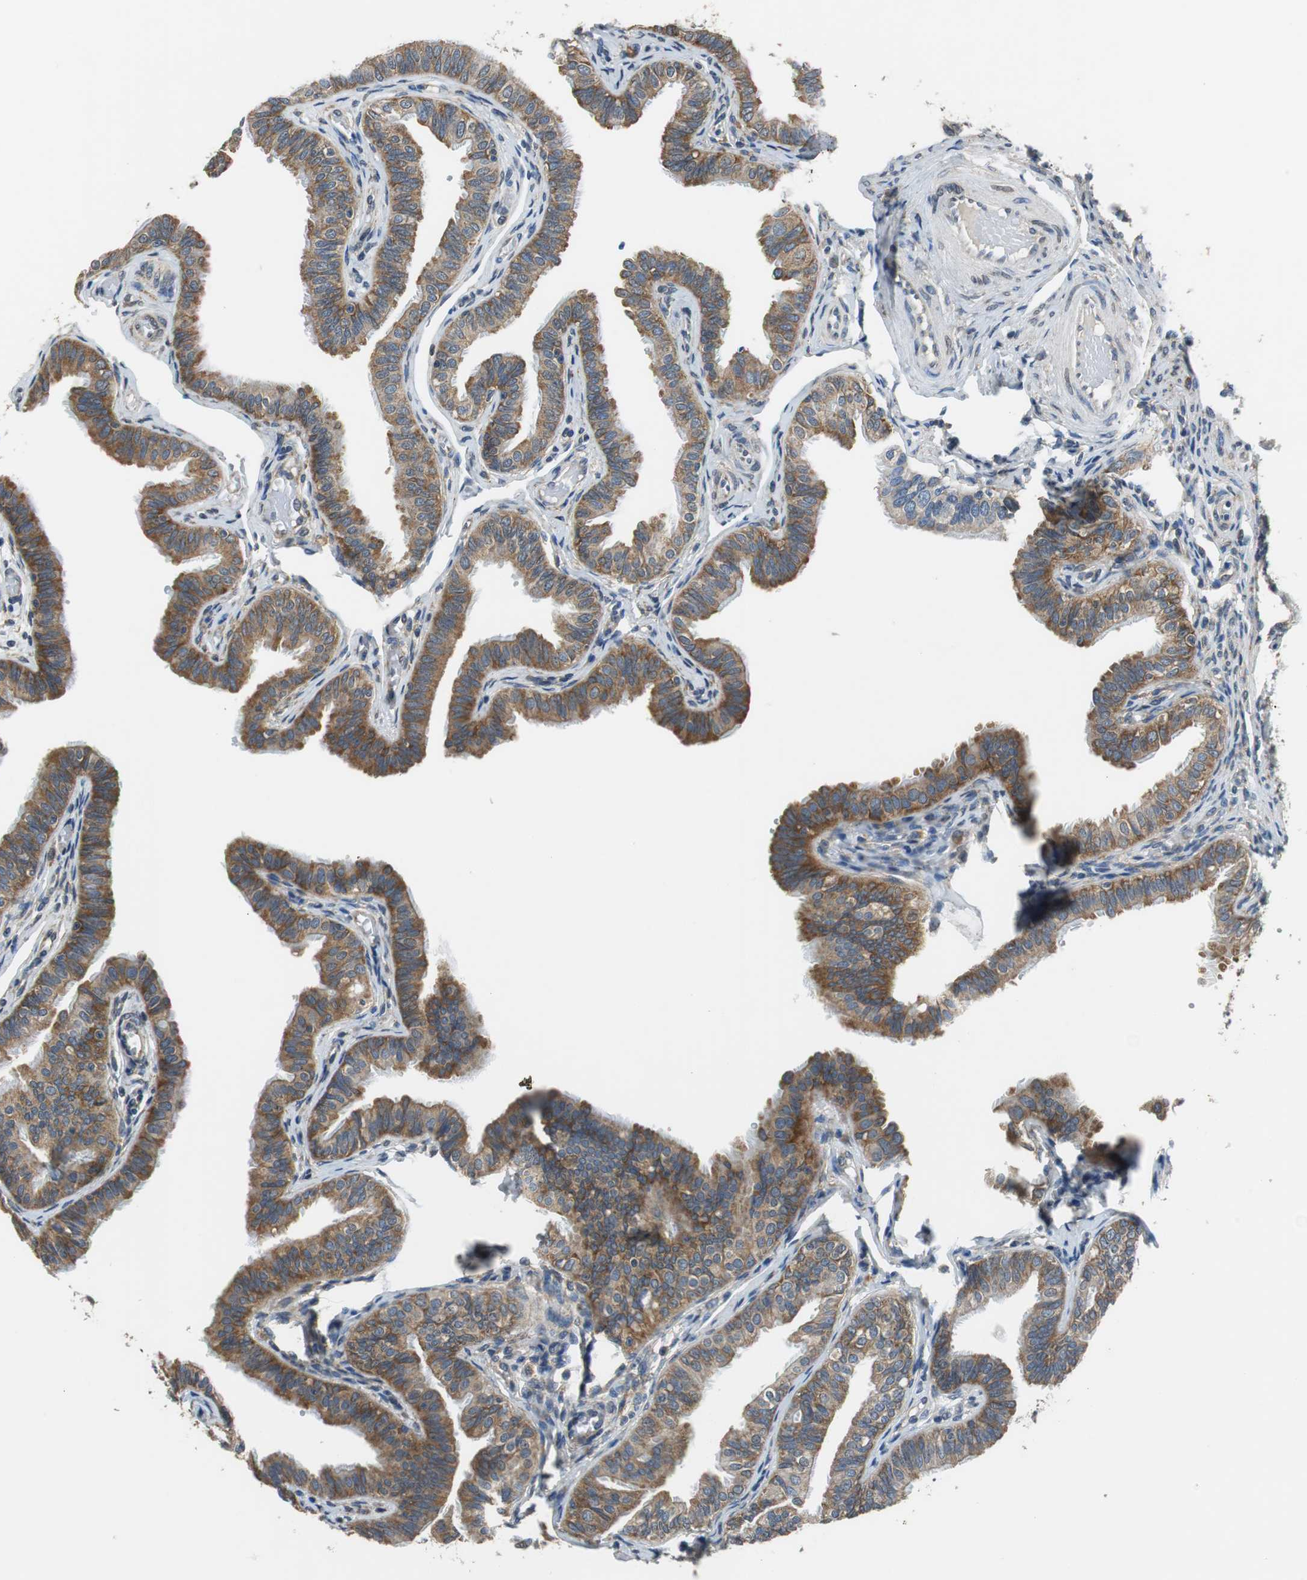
{"staining": {"intensity": "moderate", "quantity": ">75%", "location": "cytoplasmic/membranous"}, "tissue": "fallopian tube", "cell_type": "Glandular cells", "image_type": "normal", "snomed": [{"axis": "morphology", "description": "Normal tissue, NOS"}, {"axis": "morphology", "description": "Dermoid, NOS"}, {"axis": "topography", "description": "Fallopian tube"}], "caption": "Immunohistochemistry (IHC) histopathology image of normal fallopian tube stained for a protein (brown), which displays medium levels of moderate cytoplasmic/membranous positivity in approximately >75% of glandular cells.", "gene": "CNOT3", "patient": {"sex": "female", "age": 33}}